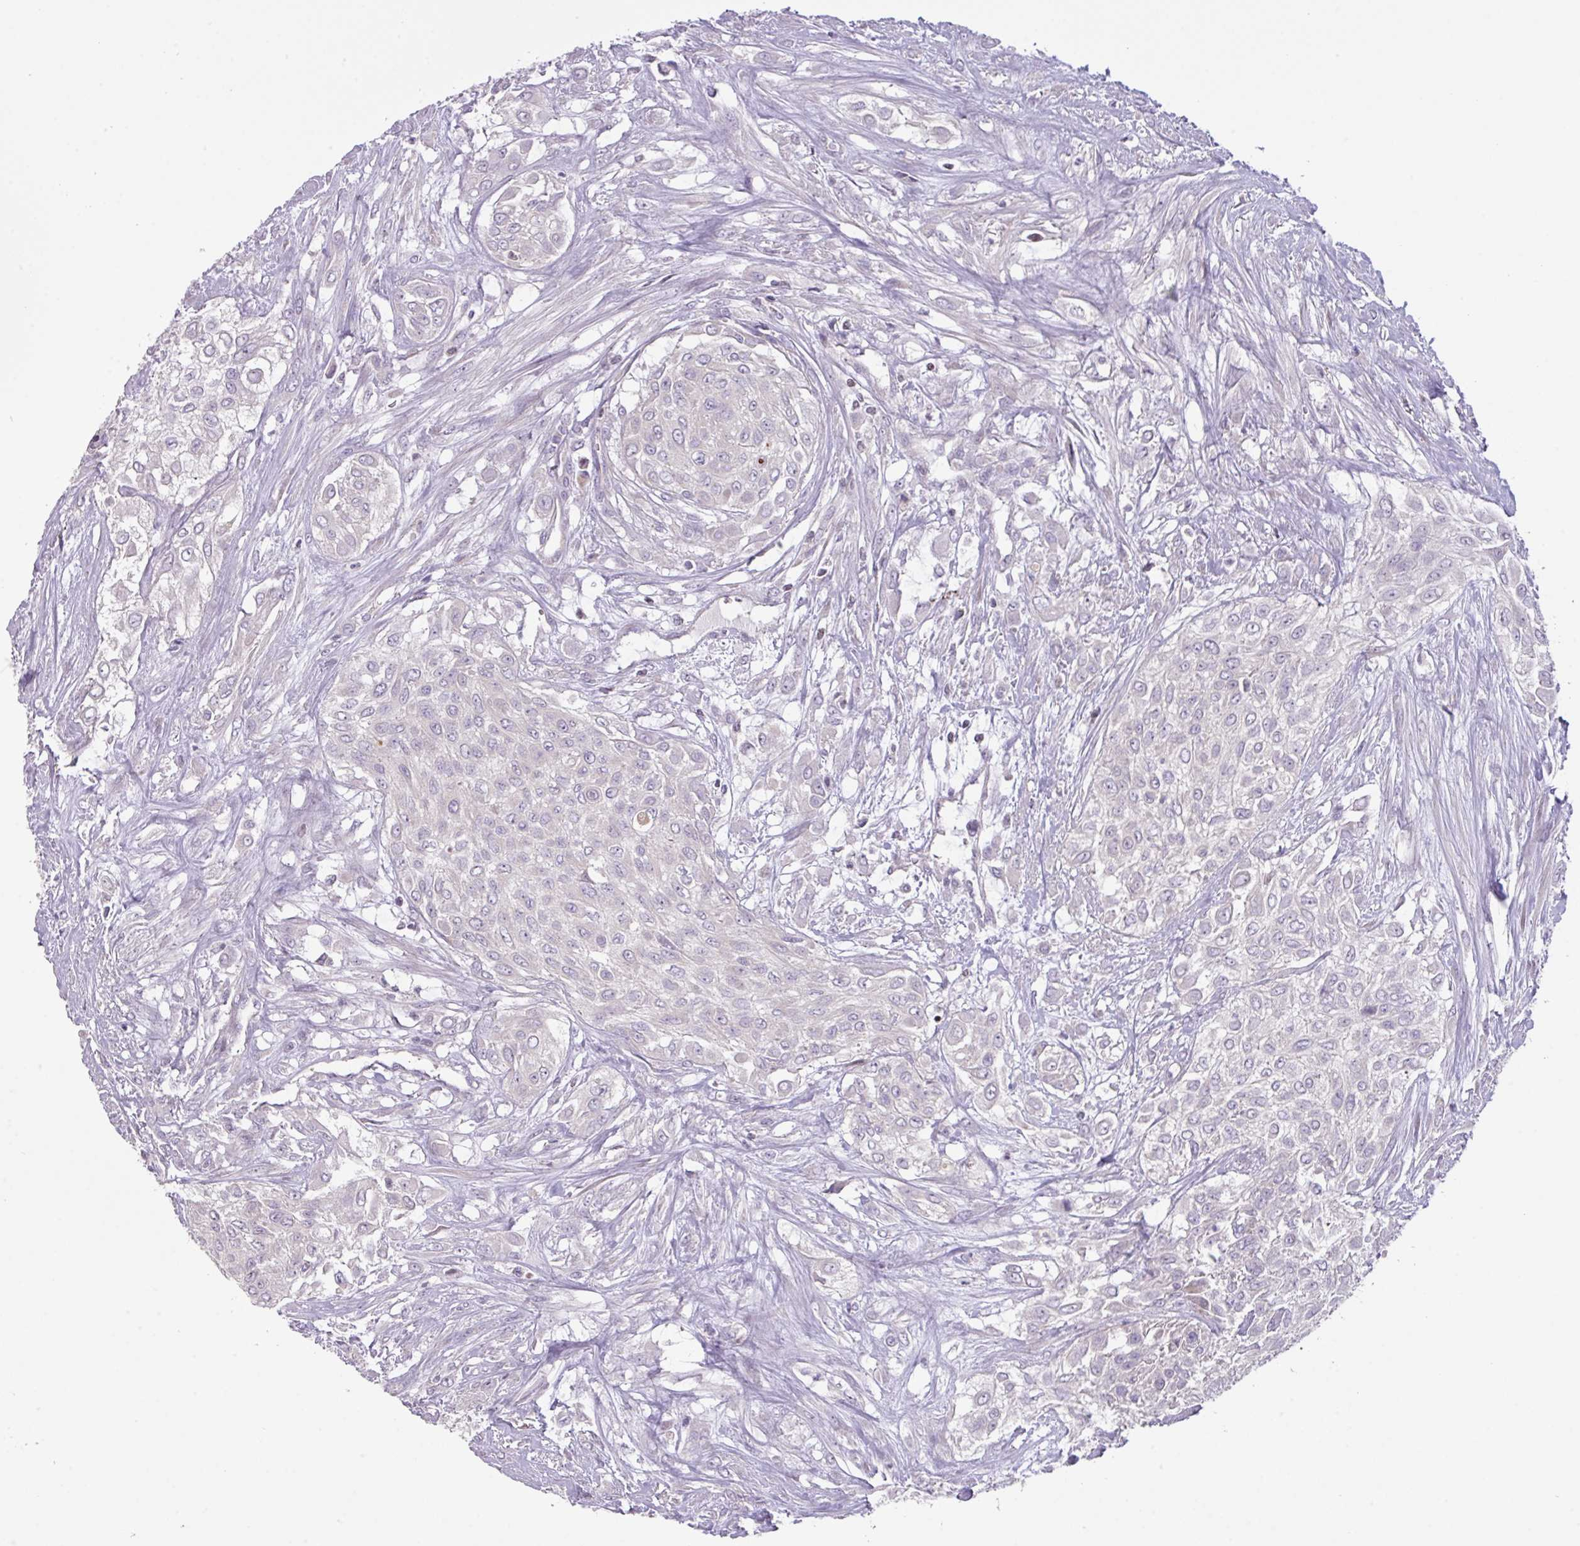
{"staining": {"intensity": "negative", "quantity": "none", "location": "none"}, "tissue": "urothelial cancer", "cell_type": "Tumor cells", "image_type": "cancer", "snomed": [{"axis": "morphology", "description": "Urothelial carcinoma, High grade"}, {"axis": "topography", "description": "Urinary bladder"}], "caption": "Tumor cells are negative for brown protein staining in high-grade urothelial carcinoma.", "gene": "ZNF394", "patient": {"sex": "male", "age": 67}}